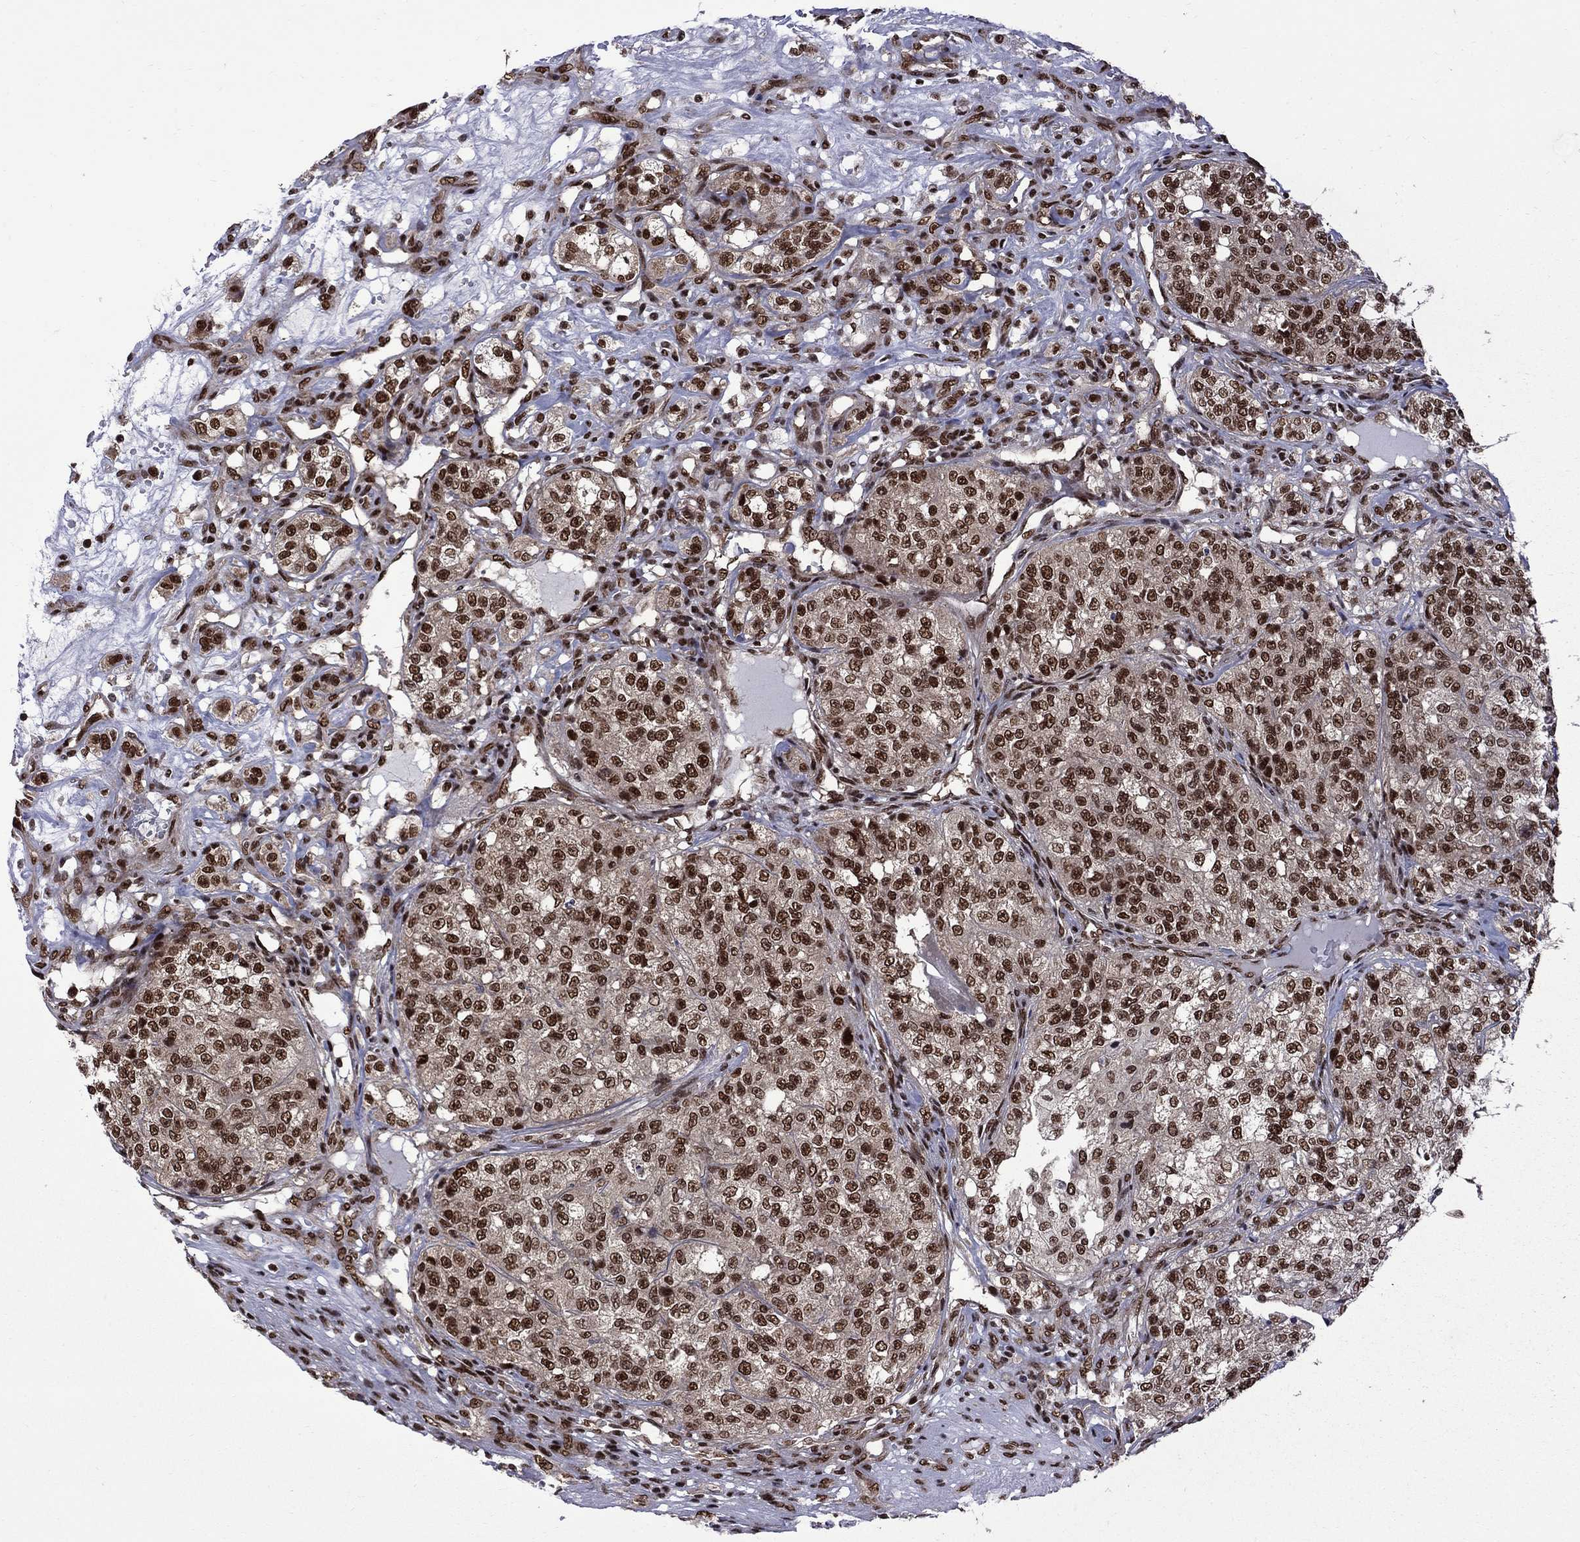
{"staining": {"intensity": "strong", "quantity": ">75%", "location": "nuclear"}, "tissue": "renal cancer", "cell_type": "Tumor cells", "image_type": "cancer", "snomed": [{"axis": "morphology", "description": "Adenocarcinoma, NOS"}, {"axis": "topography", "description": "Kidney"}], "caption": "Renal cancer stained with a brown dye shows strong nuclear positive expression in about >75% of tumor cells.", "gene": "MED25", "patient": {"sex": "female", "age": 63}}